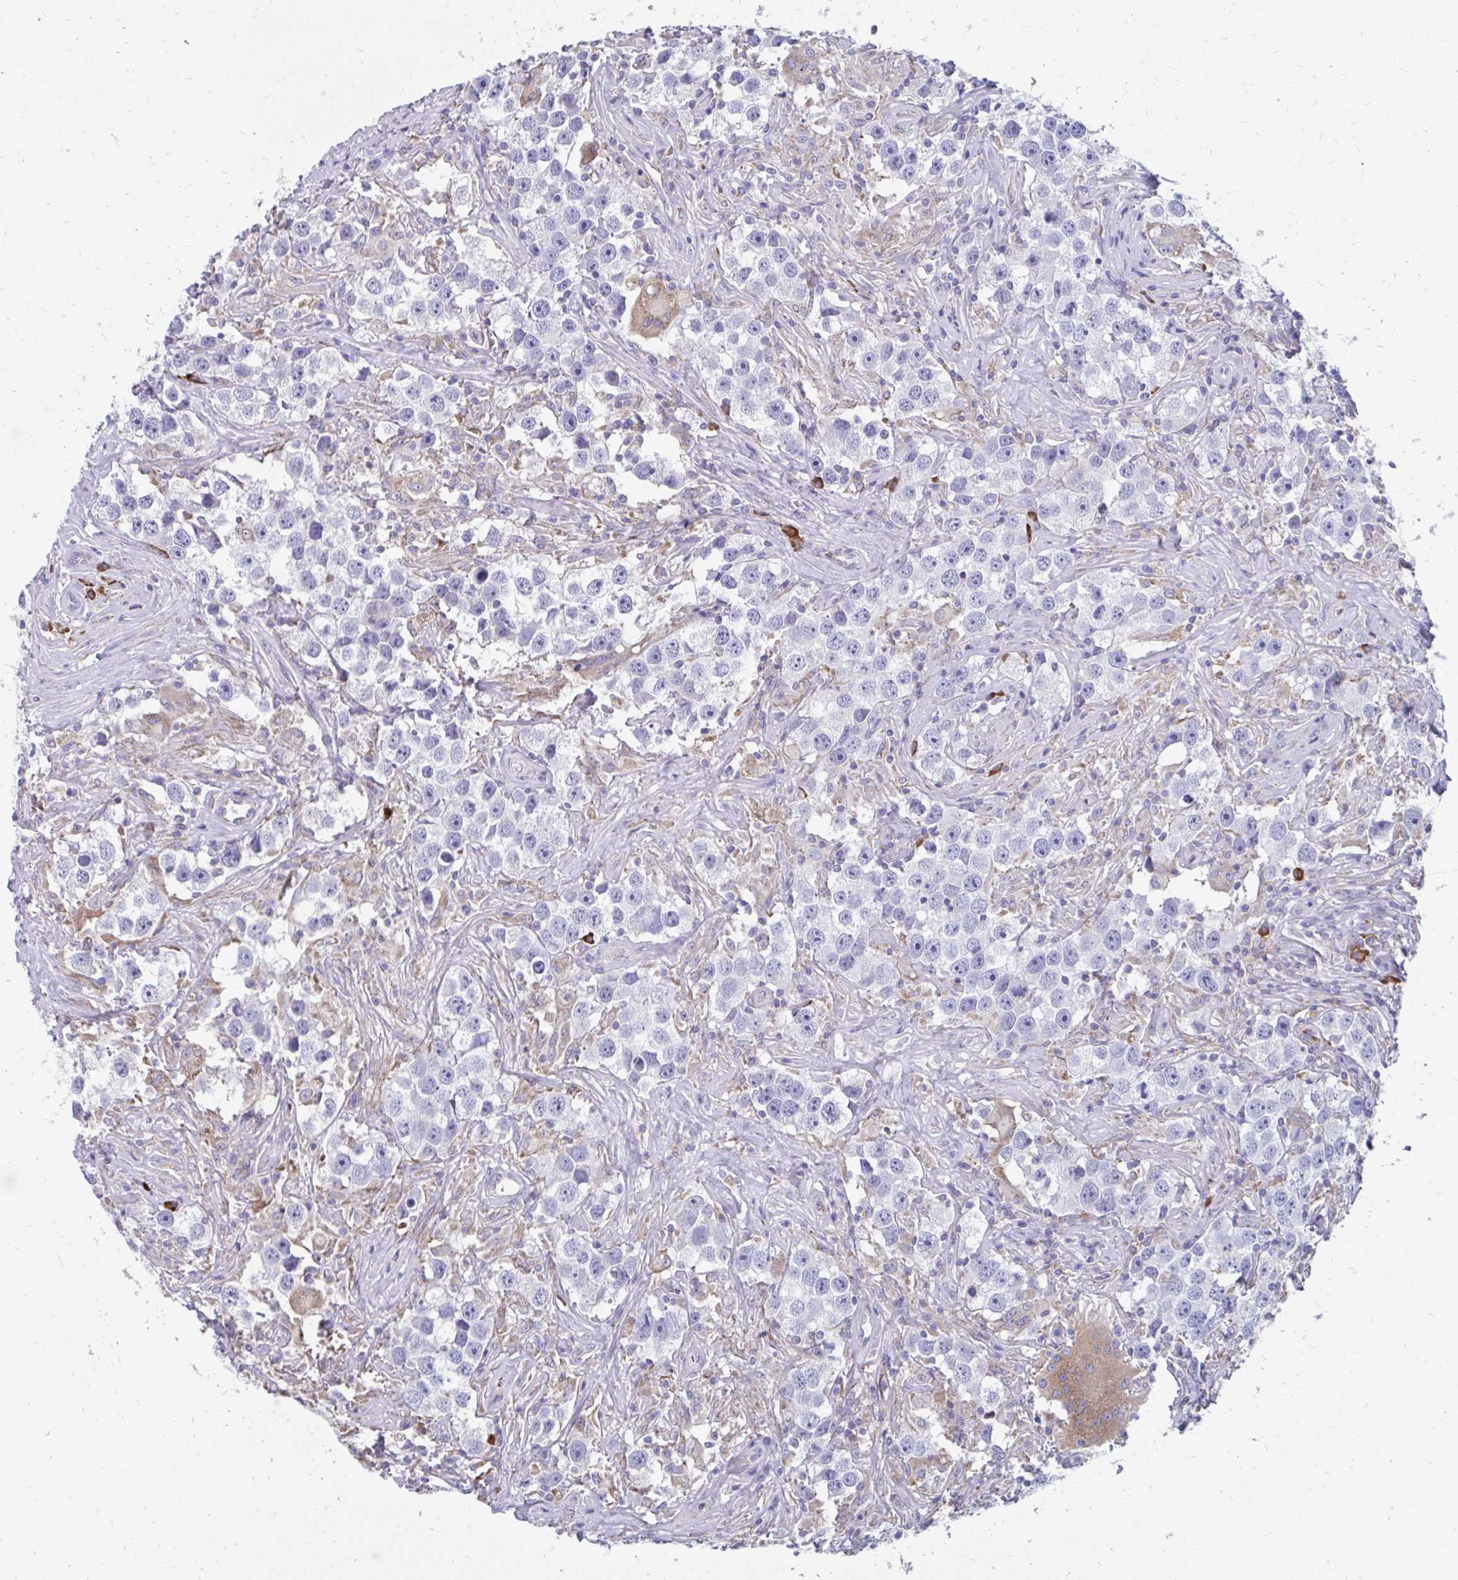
{"staining": {"intensity": "negative", "quantity": "none", "location": "none"}, "tissue": "testis cancer", "cell_type": "Tumor cells", "image_type": "cancer", "snomed": [{"axis": "morphology", "description": "Seminoma, NOS"}, {"axis": "topography", "description": "Testis"}], "caption": "Testis cancer was stained to show a protein in brown. There is no significant staining in tumor cells.", "gene": "FKBP2", "patient": {"sex": "male", "age": 49}}